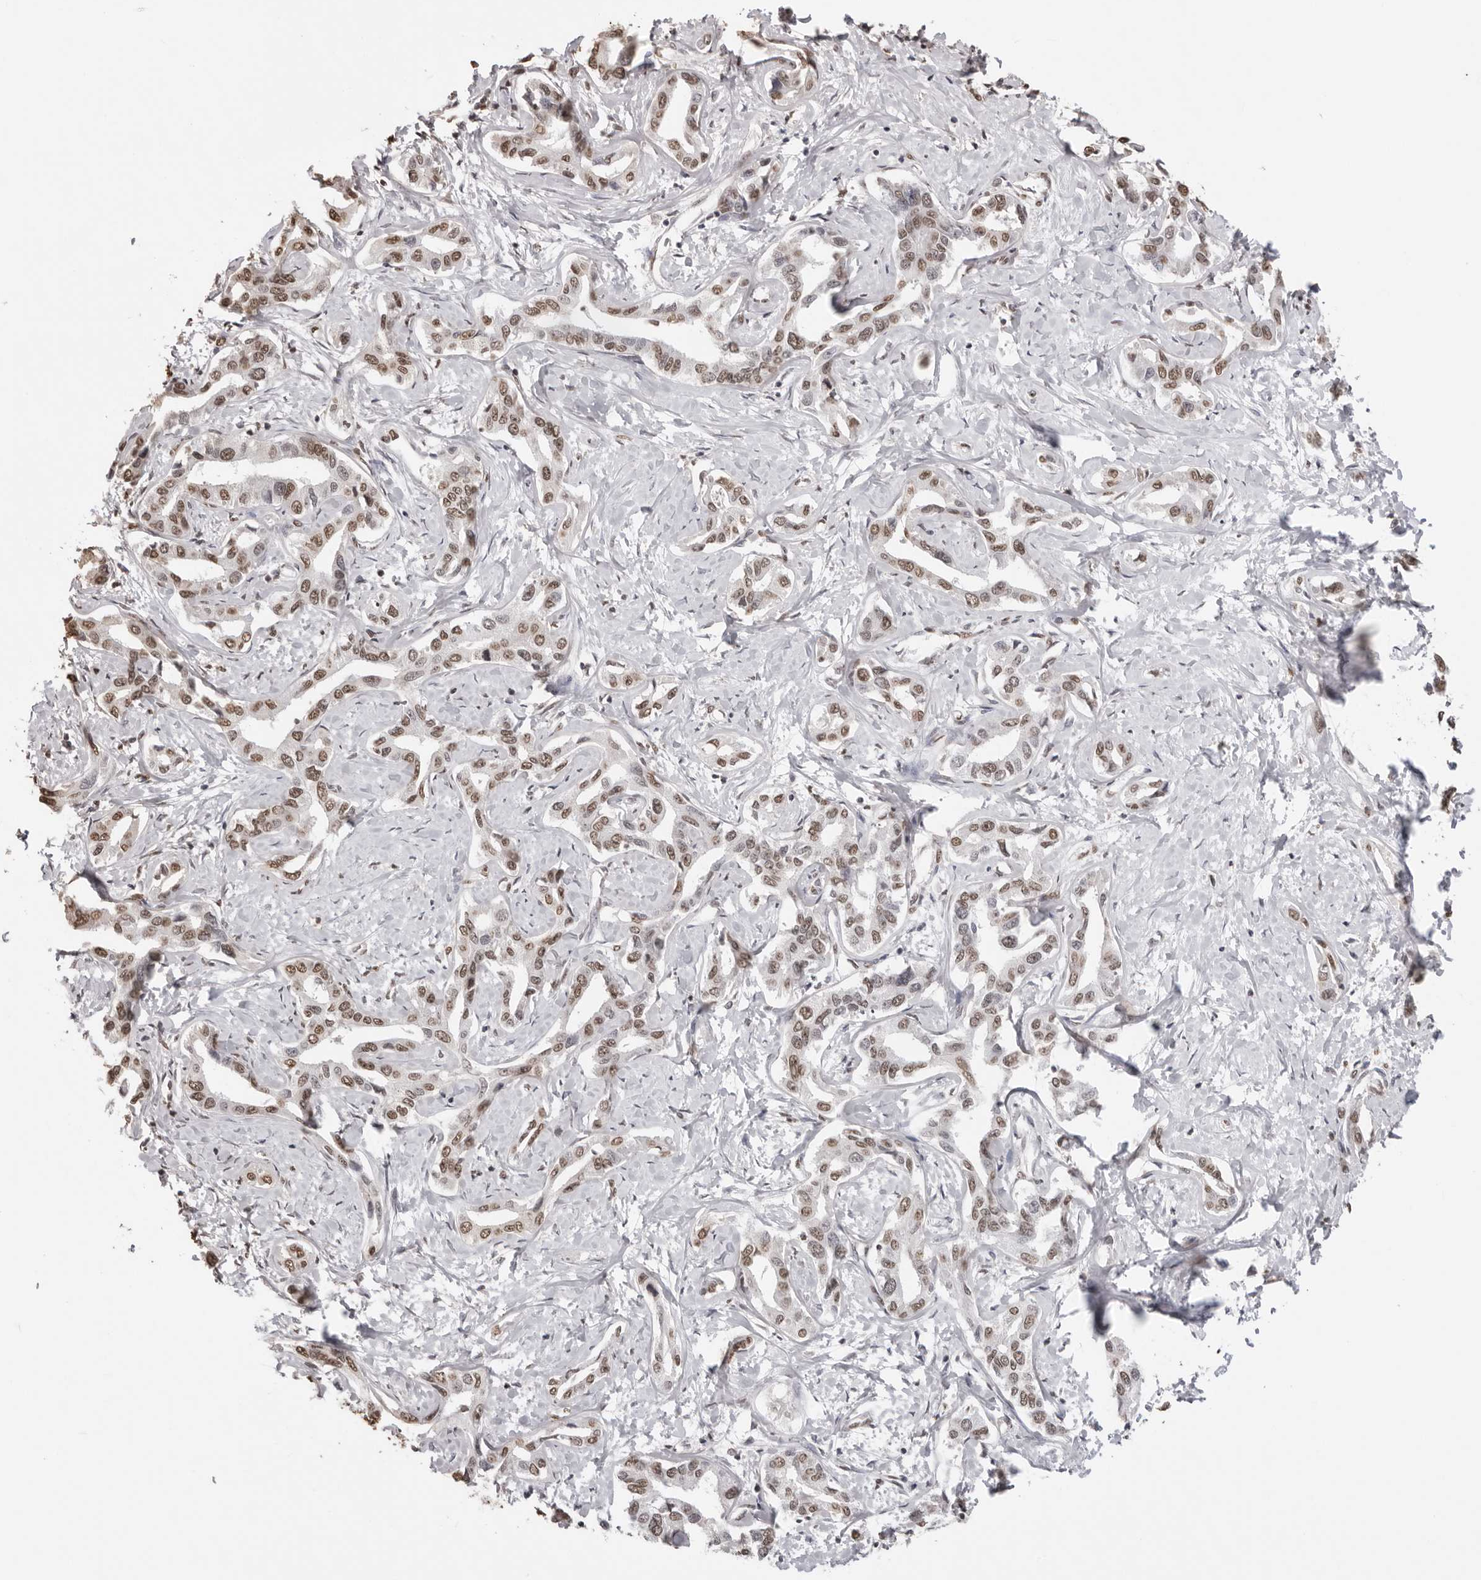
{"staining": {"intensity": "moderate", "quantity": ">75%", "location": "nuclear"}, "tissue": "liver cancer", "cell_type": "Tumor cells", "image_type": "cancer", "snomed": [{"axis": "morphology", "description": "Cholangiocarcinoma"}, {"axis": "topography", "description": "Liver"}], "caption": "Immunohistochemical staining of liver cholangiocarcinoma shows medium levels of moderate nuclear protein staining in about >75% of tumor cells.", "gene": "OLIG3", "patient": {"sex": "male", "age": 59}}